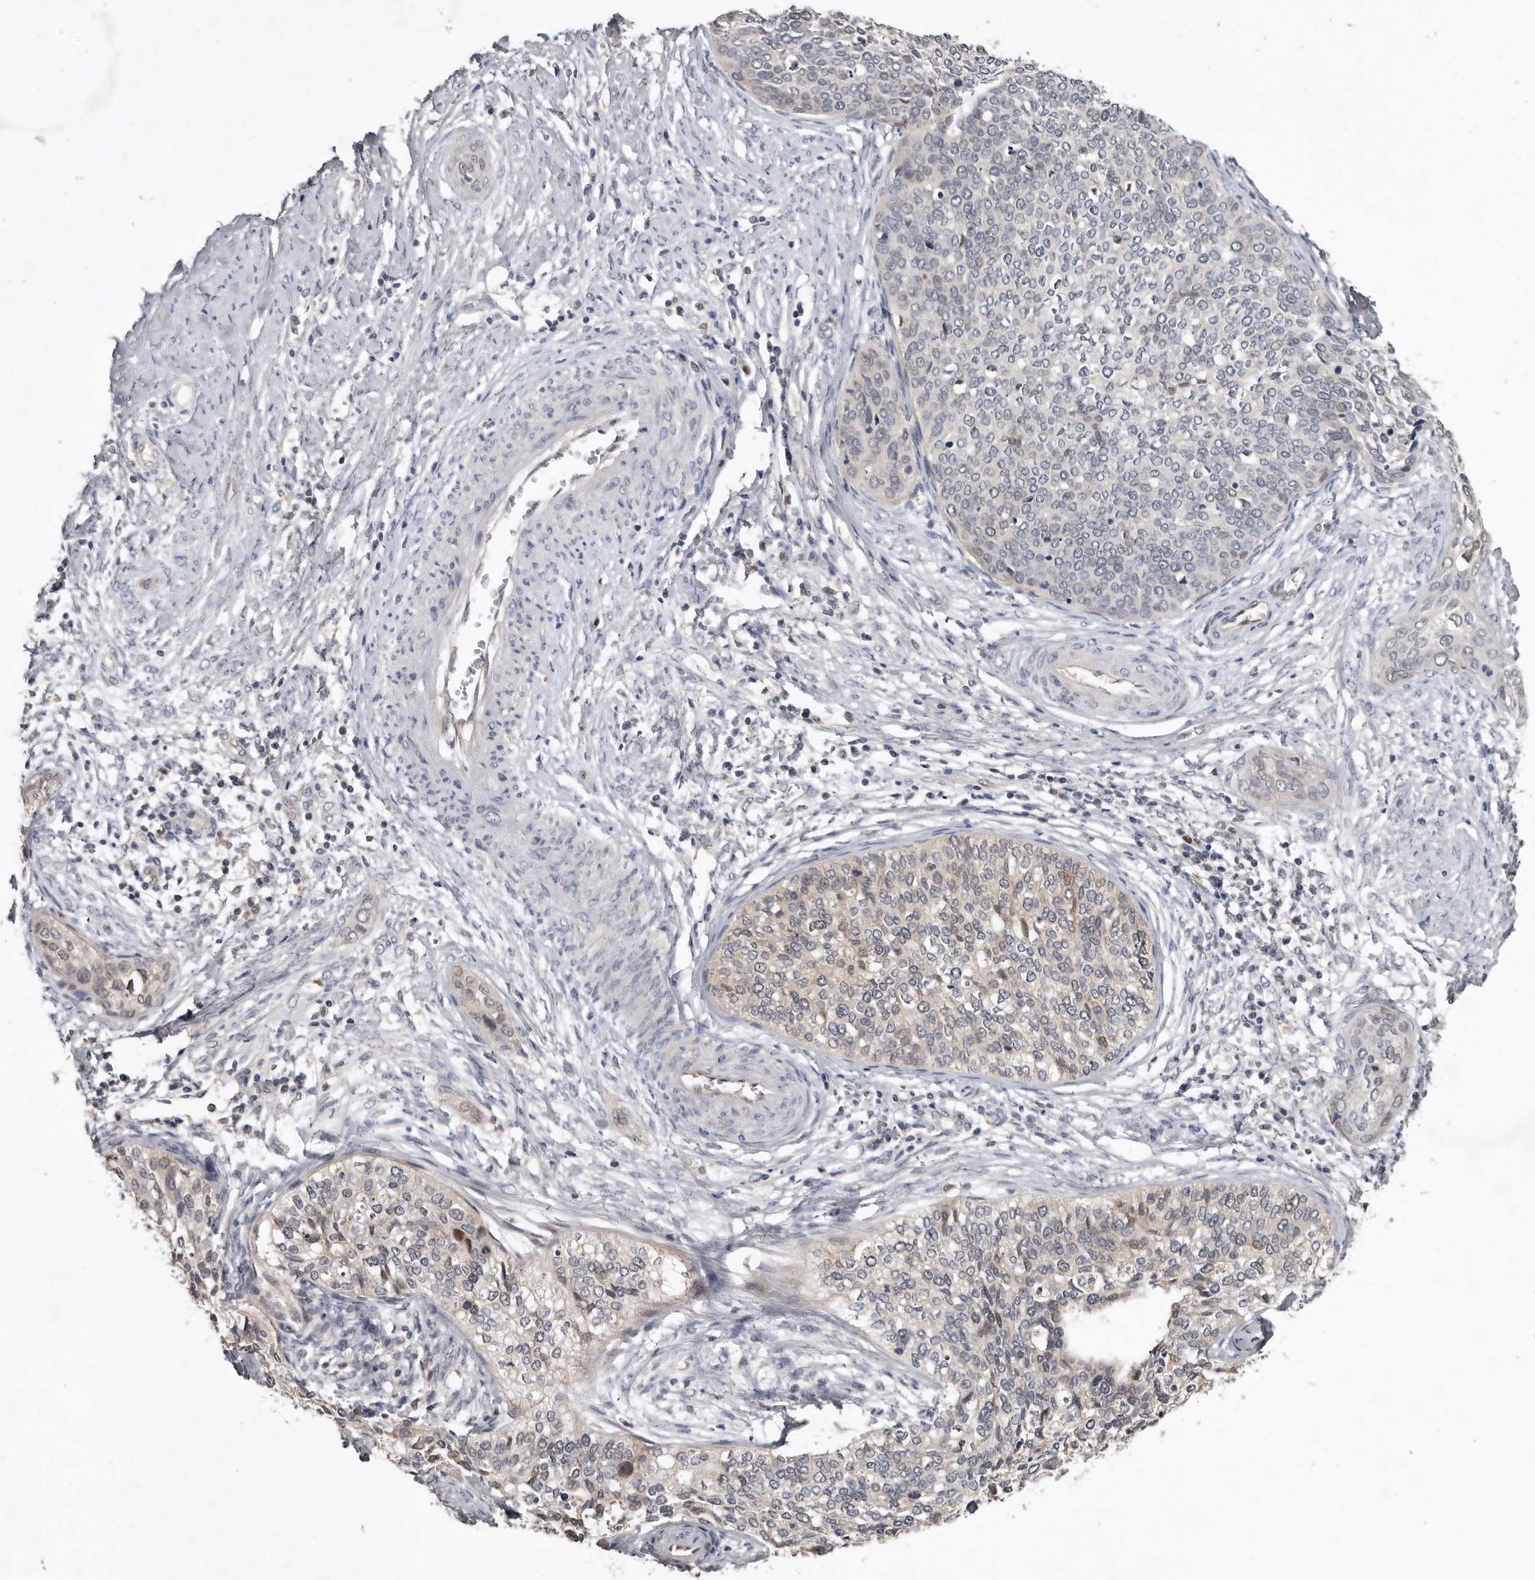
{"staining": {"intensity": "negative", "quantity": "none", "location": "none"}, "tissue": "cervical cancer", "cell_type": "Tumor cells", "image_type": "cancer", "snomed": [{"axis": "morphology", "description": "Squamous cell carcinoma, NOS"}, {"axis": "topography", "description": "Cervix"}], "caption": "This photomicrograph is of cervical cancer (squamous cell carcinoma) stained with immunohistochemistry (IHC) to label a protein in brown with the nuclei are counter-stained blue. There is no expression in tumor cells.", "gene": "RBKS", "patient": {"sex": "female", "age": 37}}